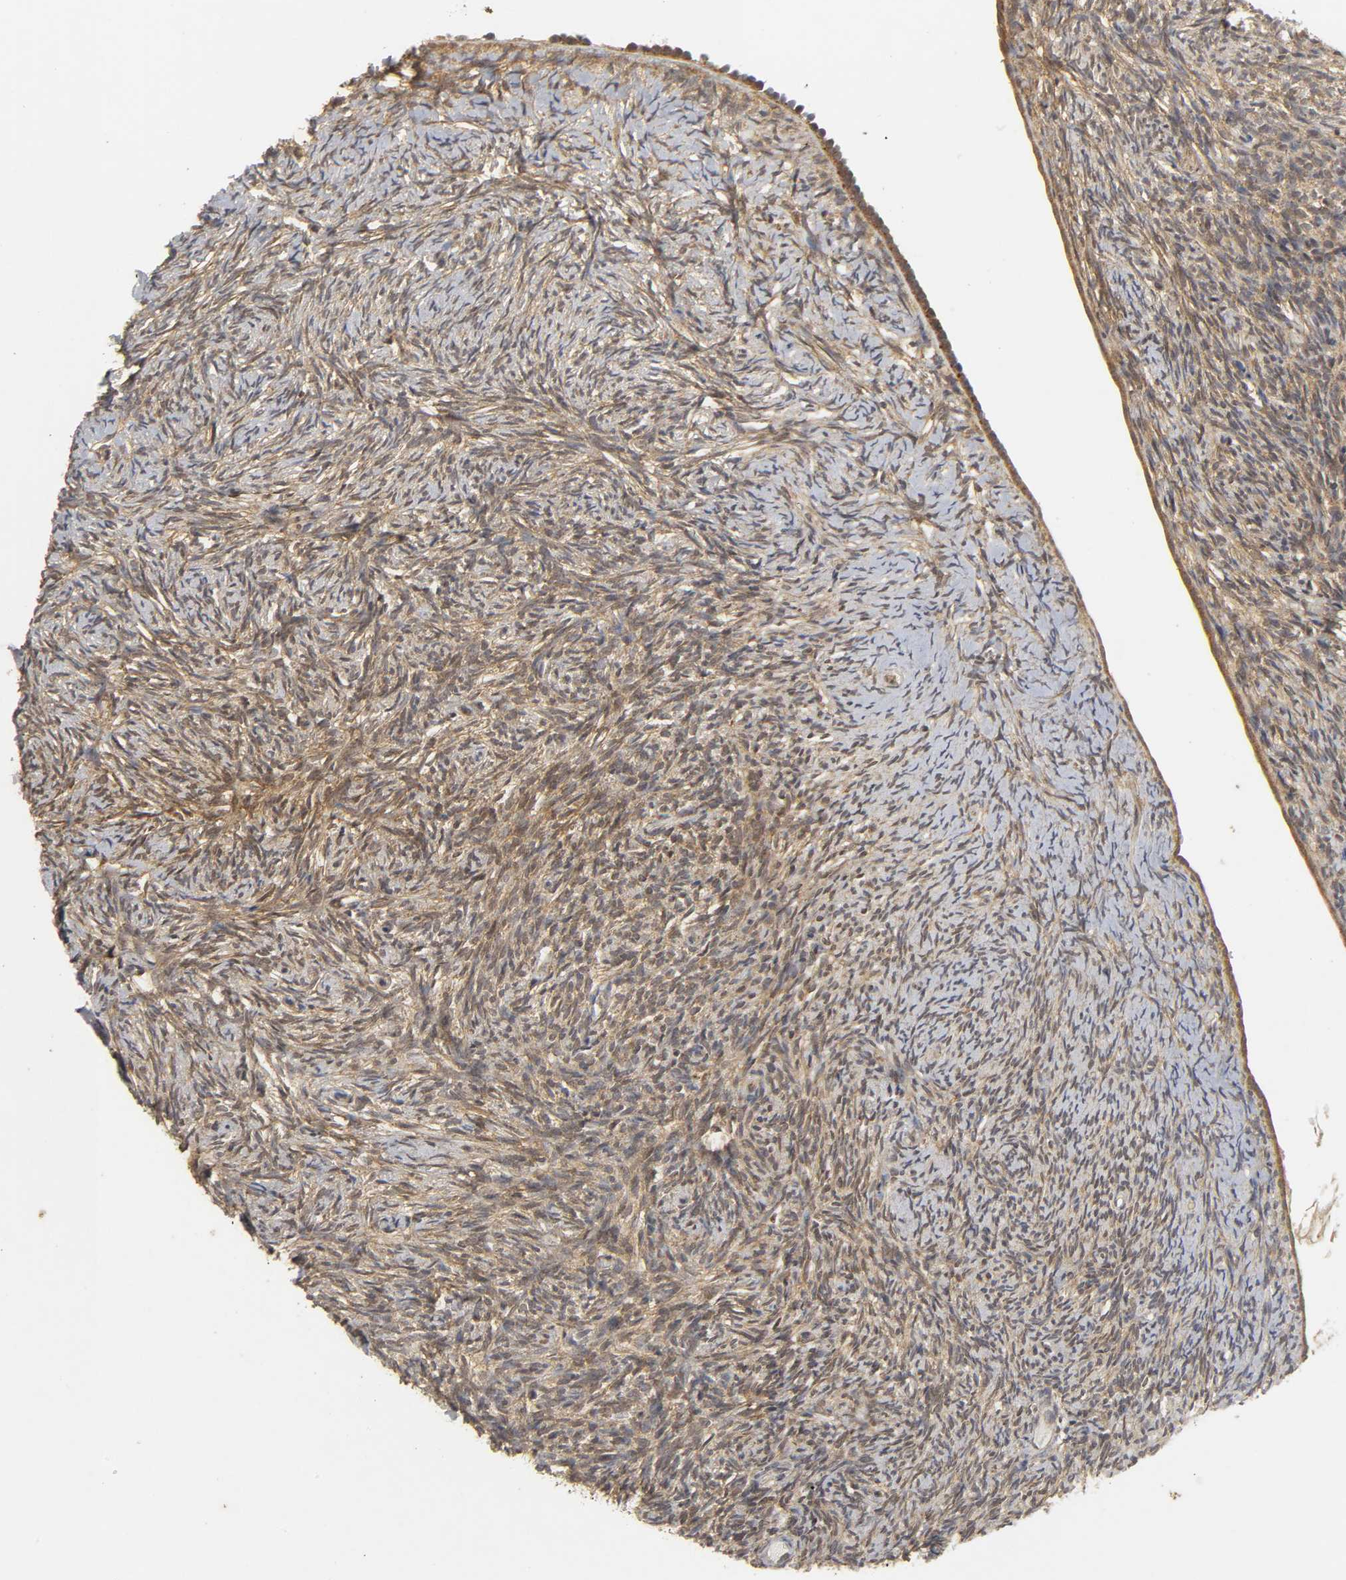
{"staining": {"intensity": "weak", "quantity": ">75%", "location": "cytoplasmic/membranous"}, "tissue": "ovary", "cell_type": "Ovarian stroma cells", "image_type": "normal", "snomed": [{"axis": "morphology", "description": "Normal tissue, NOS"}, {"axis": "topography", "description": "Ovary"}], "caption": "Benign ovary displays weak cytoplasmic/membranous staining in about >75% of ovarian stroma cells.", "gene": "TRAF6", "patient": {"sex": "female", "age": 60}}